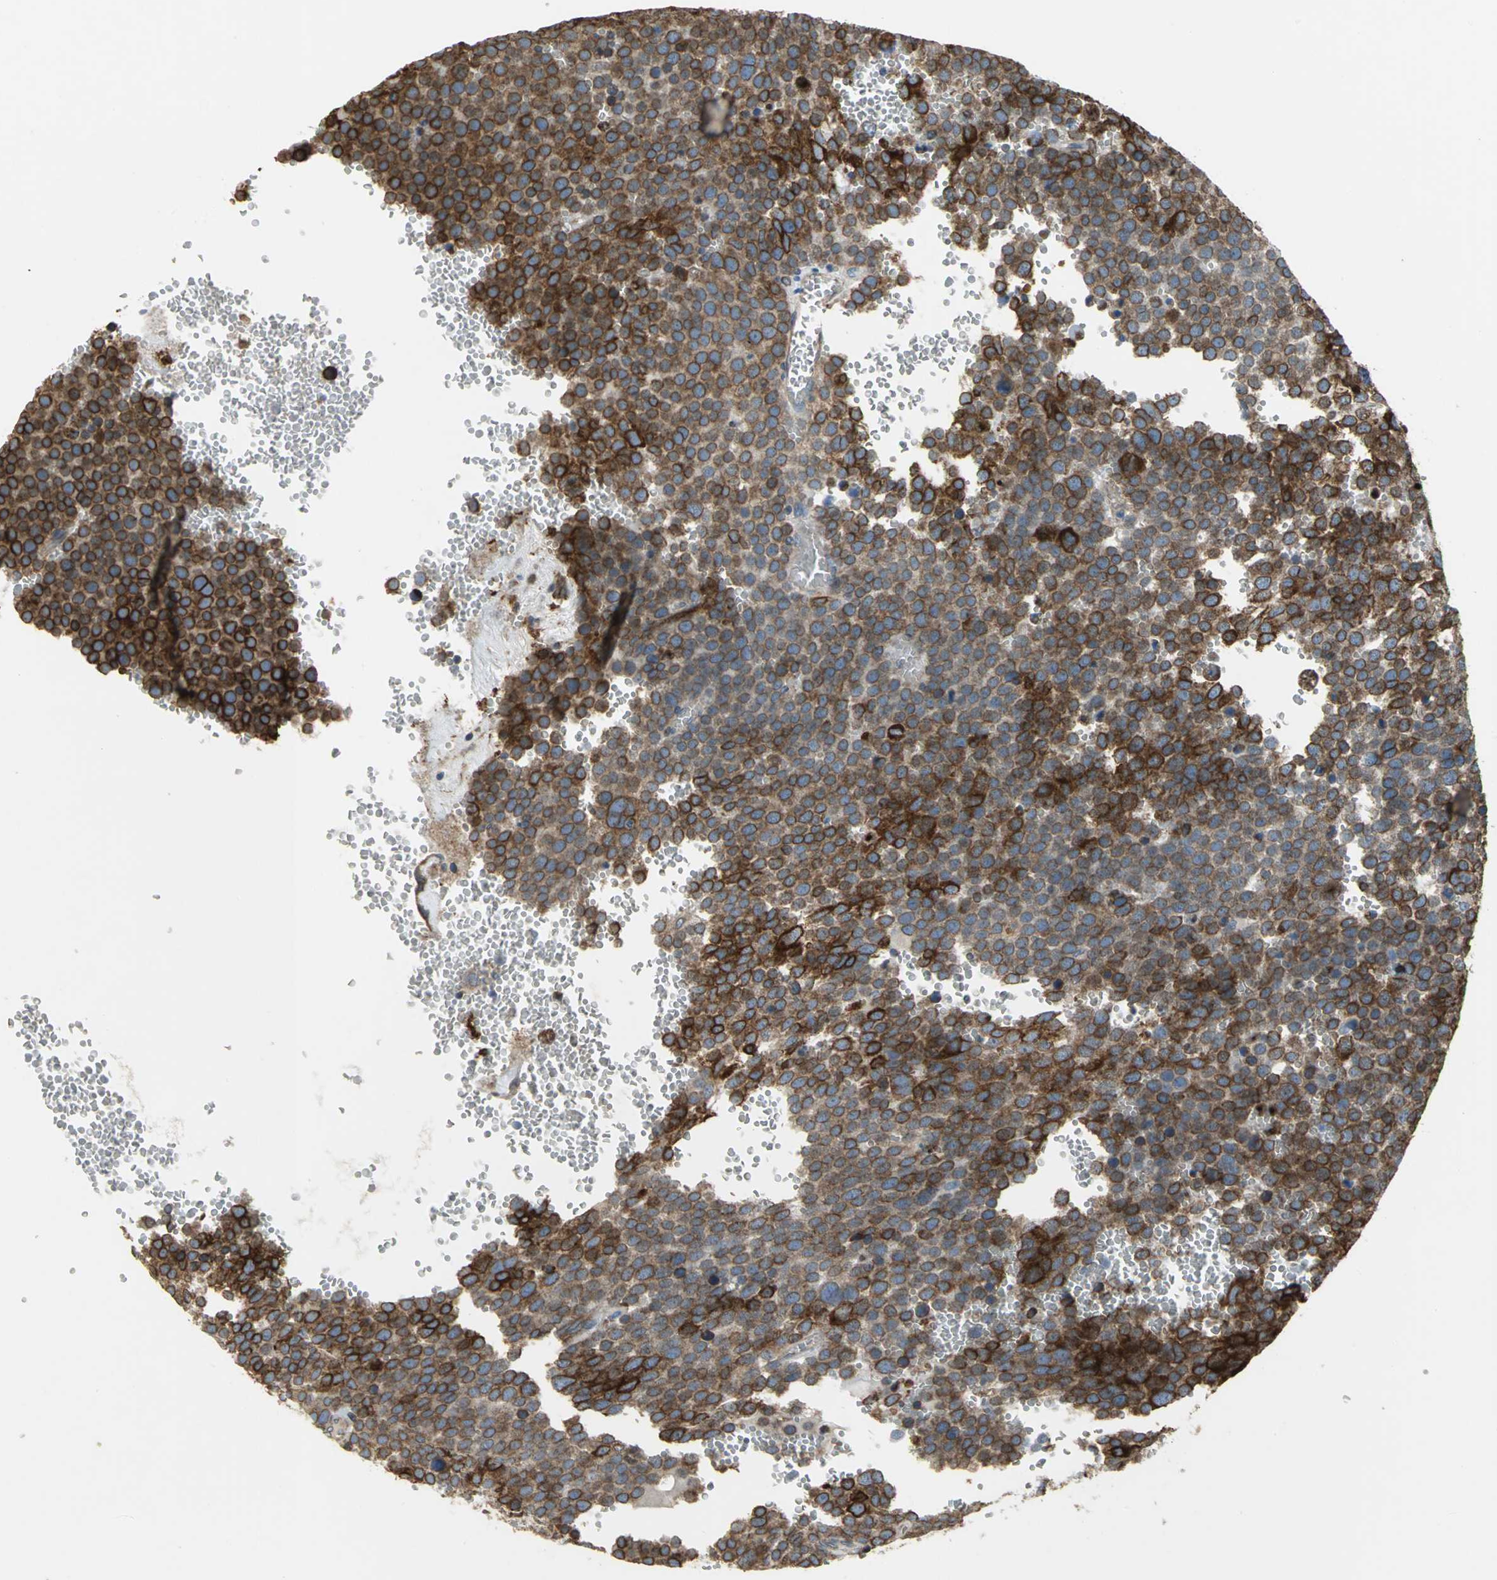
{"staining": {"intensity": "strong", "quantity": ">75%", "location": "cytoplasmic/membranous"}, "tissue": "testis cancer", "cell_type": "Tumor cells", "image_type": "cancer", "snomed": [{"axis": "morphology", "description": "Seminoma, NOS"}, {"axis": "topography", "description": "Testis"}], "caption": "DAB (3,3'-diaminobenzidine) immunohistochemical staining of seminoma (testis) demonstrates strong cytoplasmic/membranous protein expression in about >75% of tumor cells.", "gene": "SYVN1", "patient": {"sex": "male", "age": 71}}